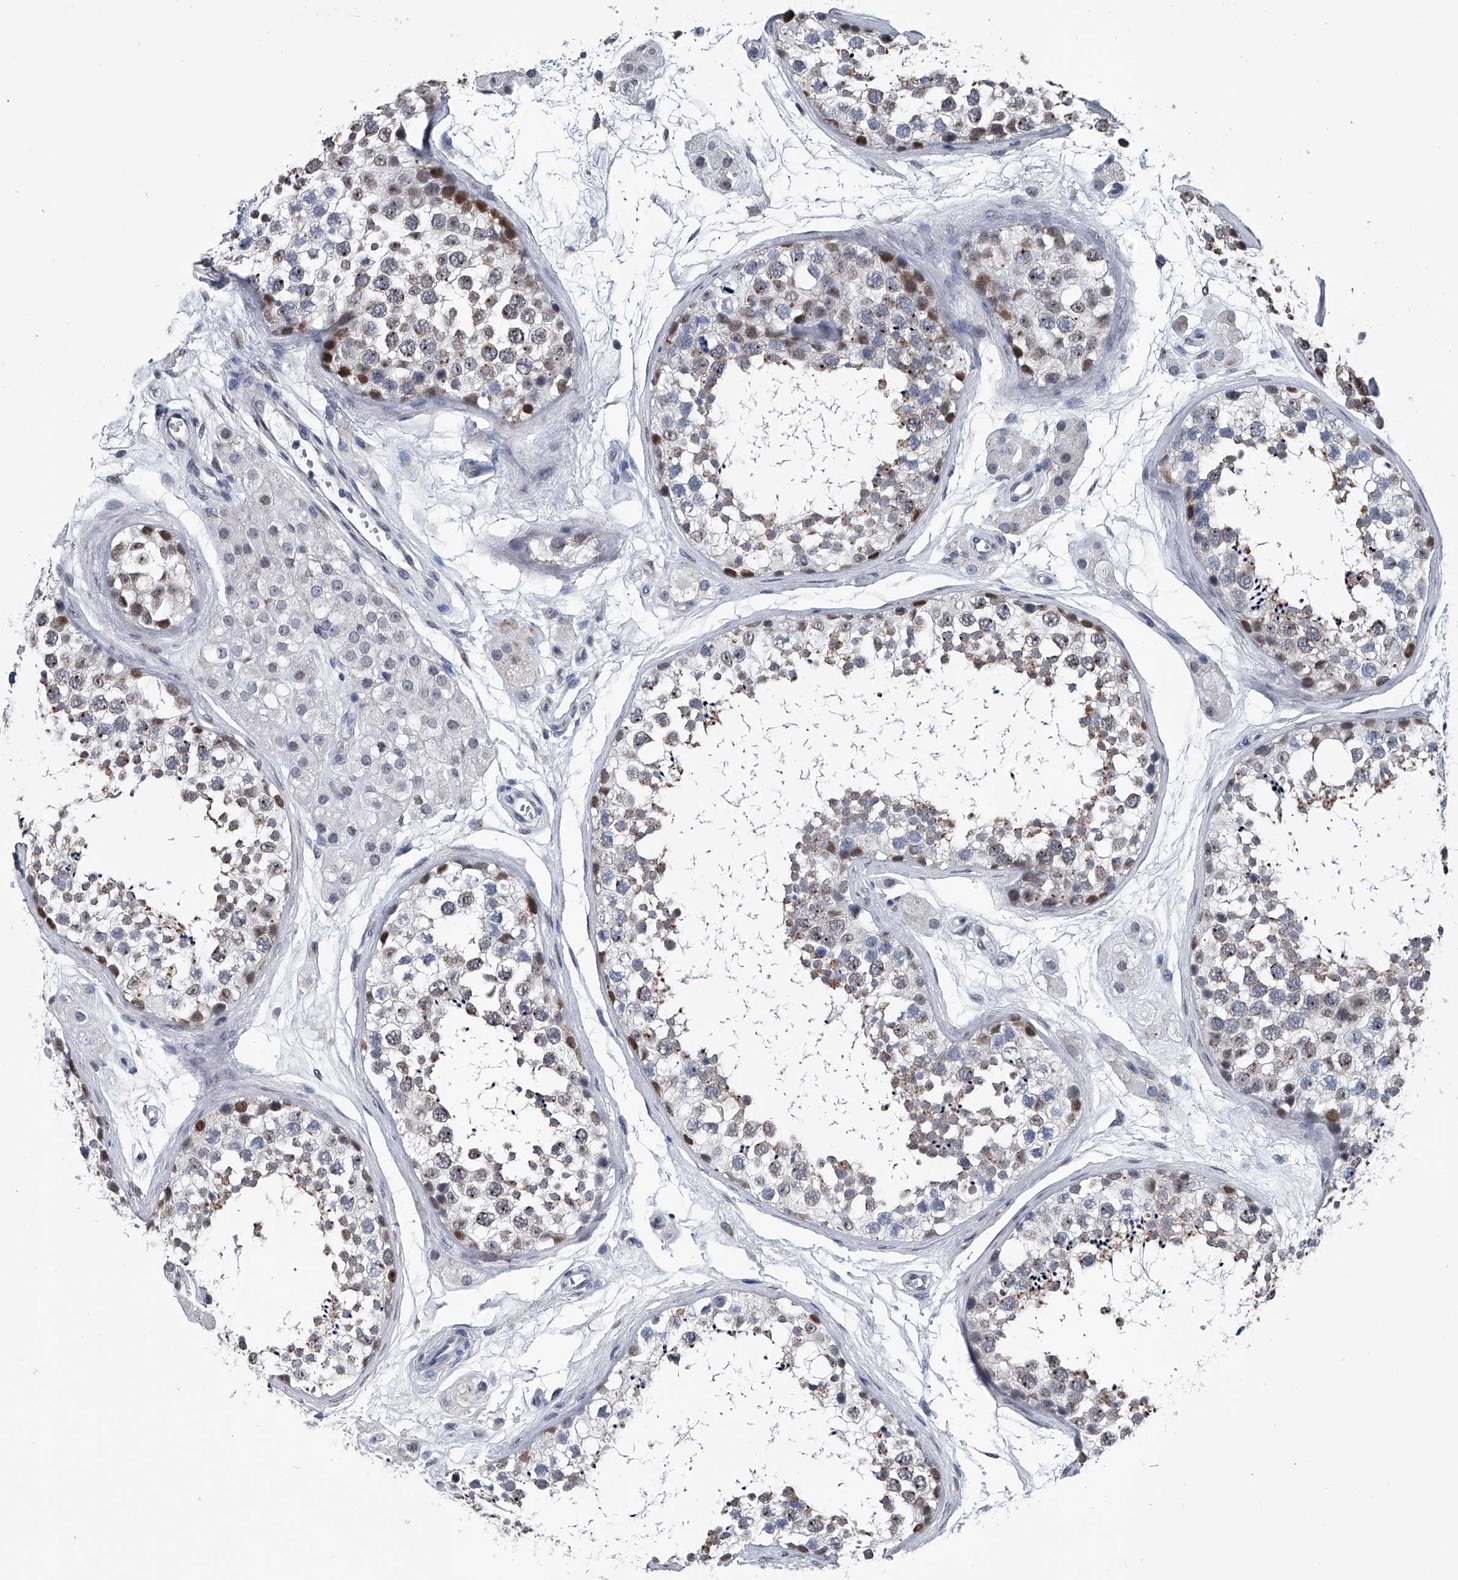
{"staining": {"intensity": "moderate", "quantity": "<25%", "location": "nuclear"}, "tissue": "testis", "cell_type": "Cells in seminiferous ducts", "image_type": "normal", "snomed": [{"axis": "morphology", "description": "Normal tissue, NOS"}, {"axis": "topography", "description": "Testis"}], "caption": "The immunohistochemical stain labels moderate nuclear positivity in cells in seminiferous ducts of unremarkable testis. (Brightfield microscopy of DAB IHC at high magnification).", "gene": "PPP2R5D", "patient": {"sex": "male", "age": 56}}